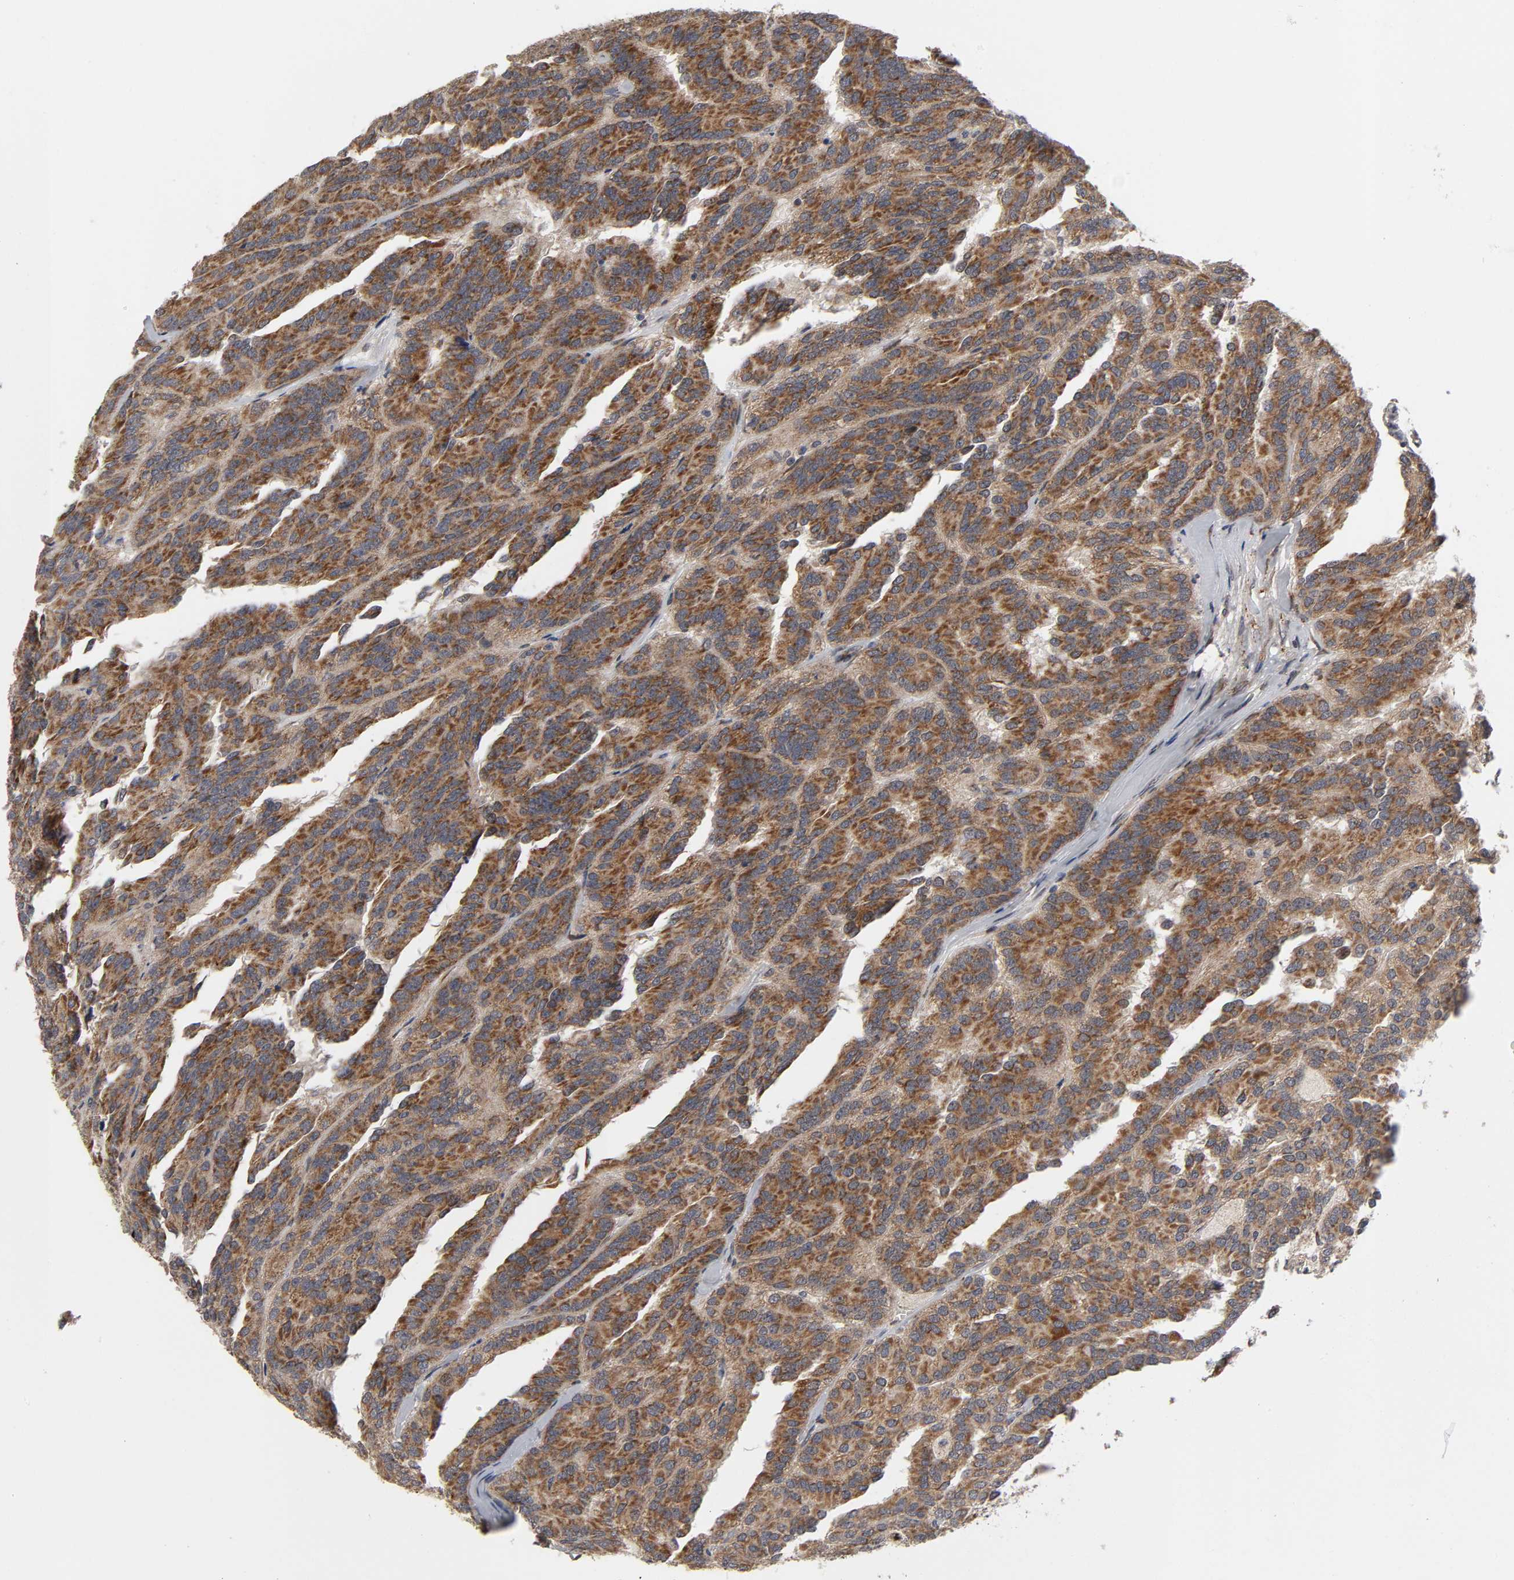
{"staining": {"intensity": "strong", "quantity": ">75%", "location": "cytoplasmic/membranous"}, "tissue": "renal cancer", "cell_type": "Tumor cells", "image_type": "cancer", "snomed": [{"axis": "morphology", "description": "Adenocarcinoma, NOS"}, {"axis": "topography", "description": "Kidney"}], "caption": "Renal cancer stained for a protein reveals strong cytoplasmic/membranous positivity in tumor cells. (Stains: DAB in brown, nuclei in blue, Microscopy: brightfield microscopy at high magnification).", "gene": "SLC30A9", "patient": {"sex": "male", "age": 46}}